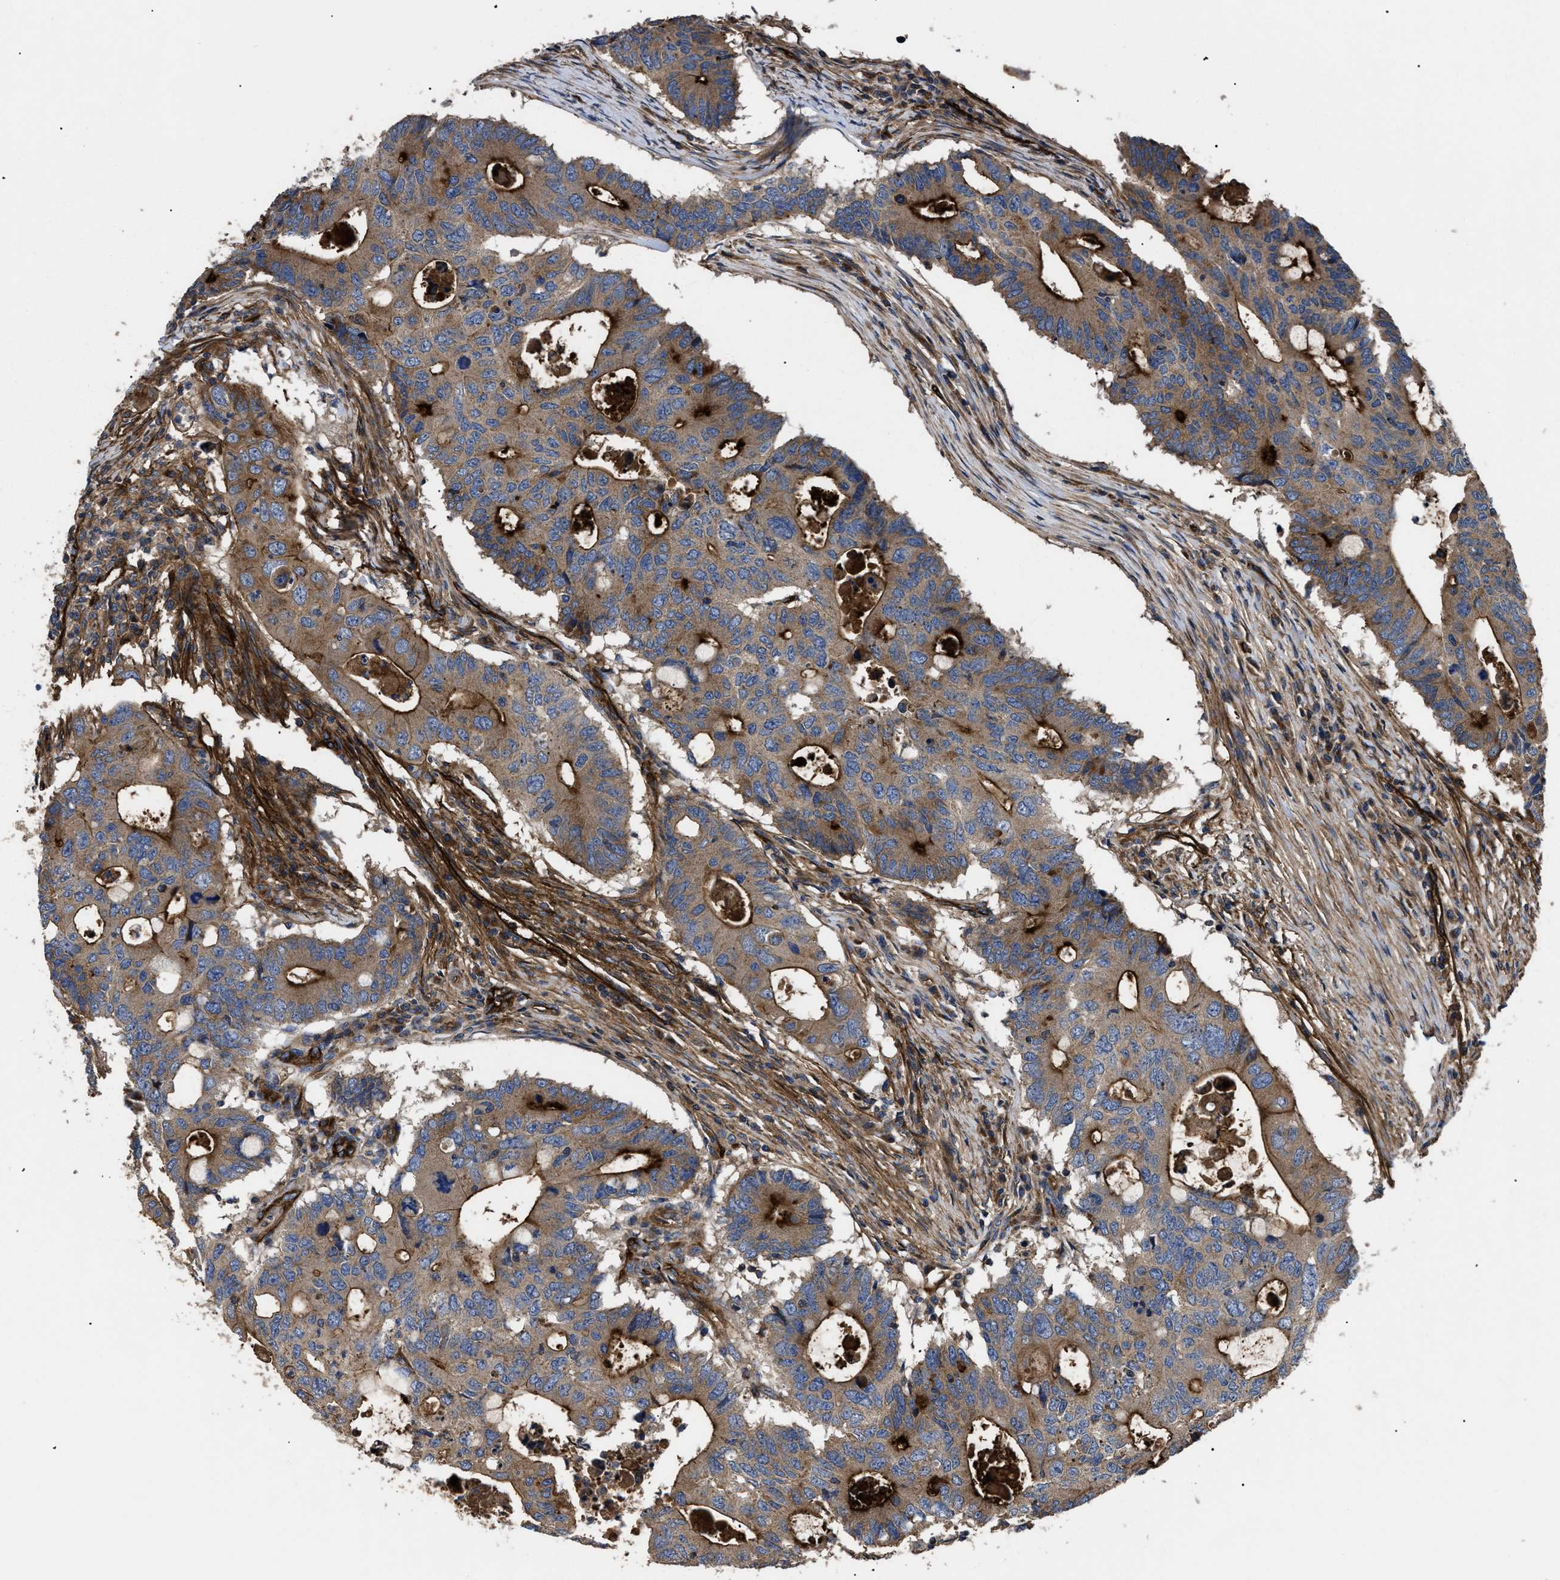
{"staining": {"intensity": "strong", "quantity": ">75%", "location": "cytoplasmic/membranous"}, "tissue": "colorectal cancer", "cell_type": "Tumor cells", "image_type": "cancer", "snomed": [{"axis": "morphology", "description": "Adenocarcinoma, NOS"}, {"axis": "topography", "description": "Colon"}], "caption": "The histopathology image reveals immunohistochemical staining of colorectal cancer. There is strong cytoplasmic/membranous expression is identified in approximately >75% of tumor cells. The staining is performed using DAB (3,3'-diaminobenzidine) brown chromogen to label protein expression. The nuclei are counter-stained blue using hematoxylin.", "gene": "NT5E", "patient": {"sex": "male", "age": 71}}